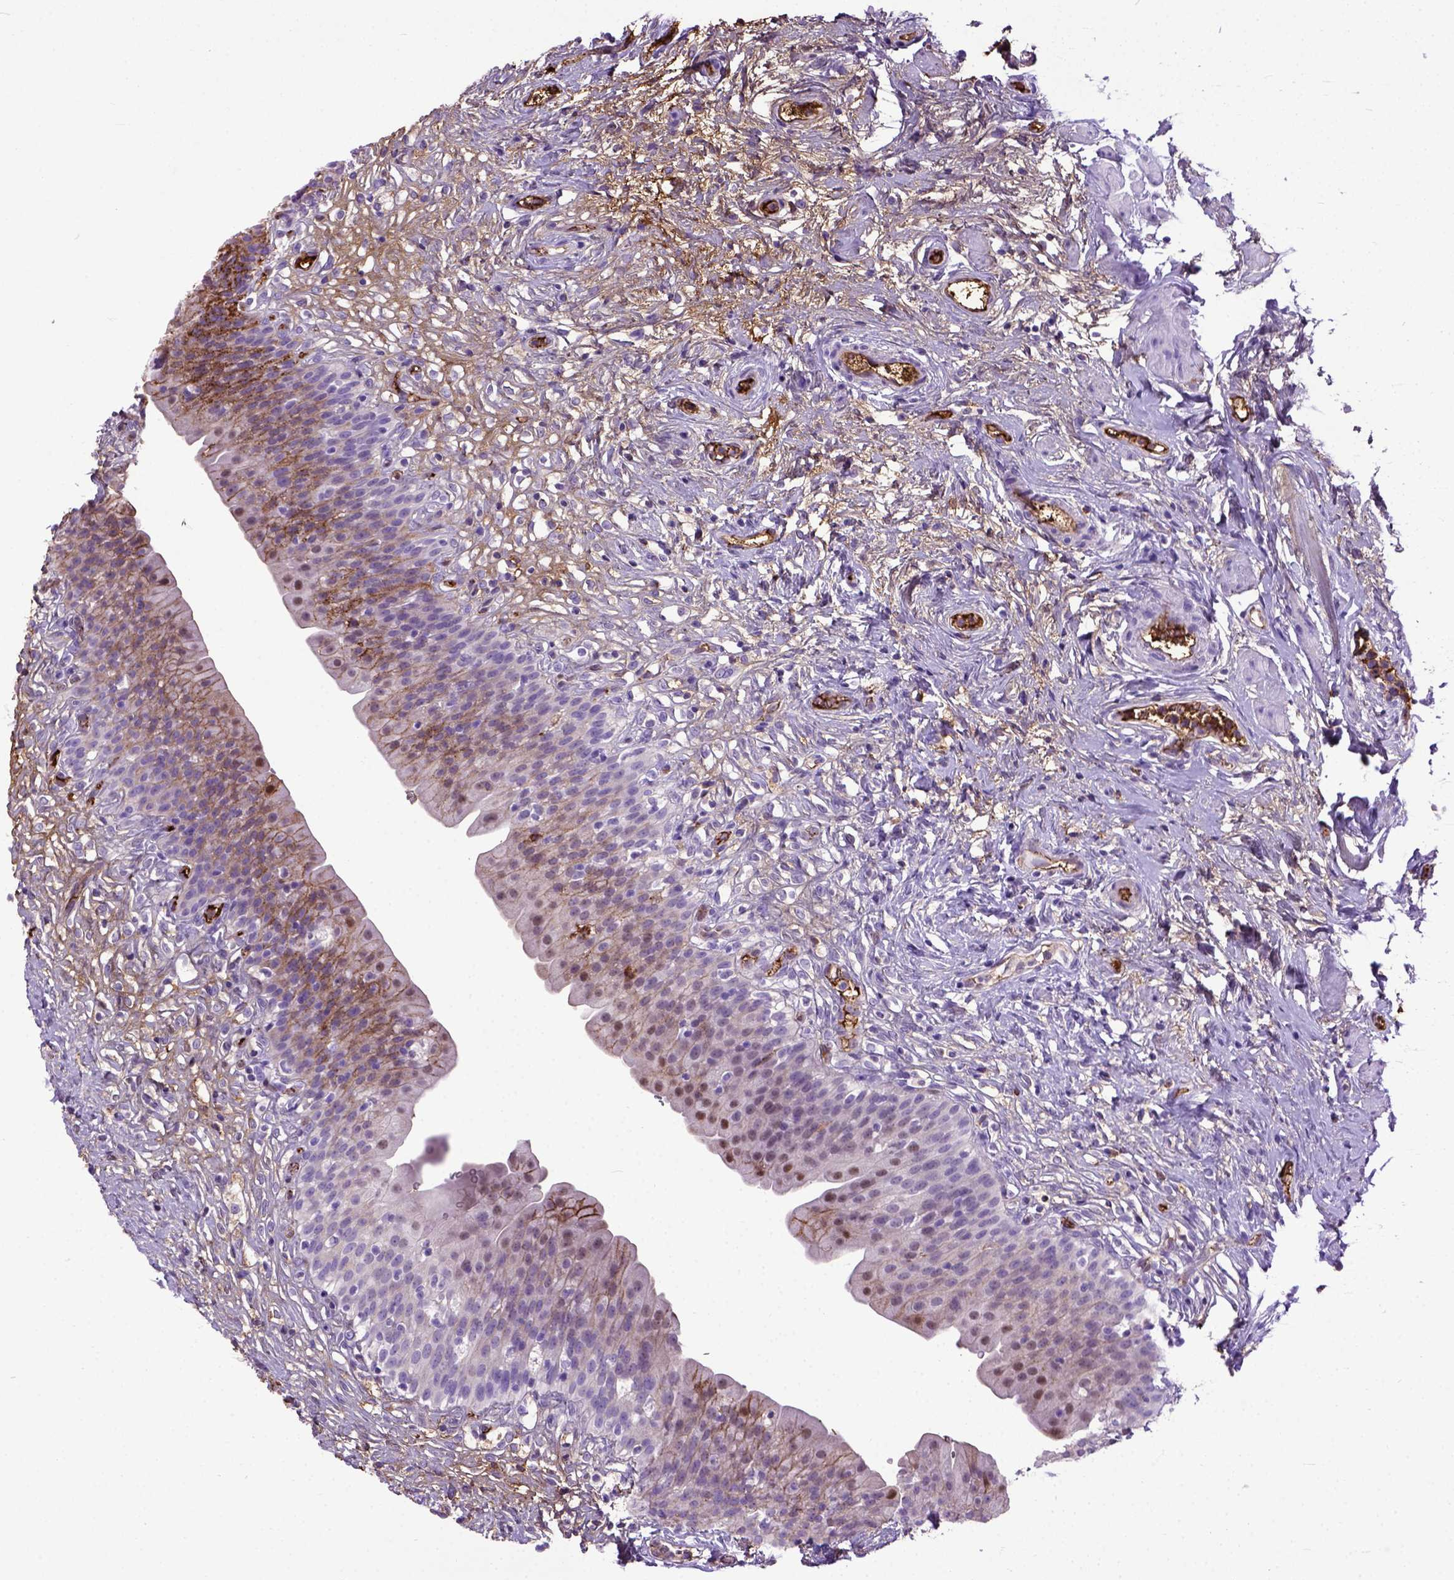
{"staining": {"intensity": "moderate", "quantity": "<25%", "location": "cytoplasmic/membranous,nuclear"}, "tissue": "urinary bladder", "cell_type": "Urothelial cells", "image_type": "normal", "snomed": [{"axis": "morphology", "description": "Normal tissue, NOS"}, {"axis": "topography", "description": "Urinary bladder"}], "caption": "Immunohistochemistry (IHC) staining of benign urinary bladder, which displays low levels of moderate cytoplasmic/membranous,nuclear positivity in about <25% of urothelial cells indicating moderate cytoplasmic/membranous,nuclear protein staining. The staining was performed using DAB (3,3'-diaminobenzidine) (brown) for protein detection and nuclei were counterstained in hematoxylin (blue).", "gene": "ADAMTS8", "patient": {"sex": "male", "age": 76}}